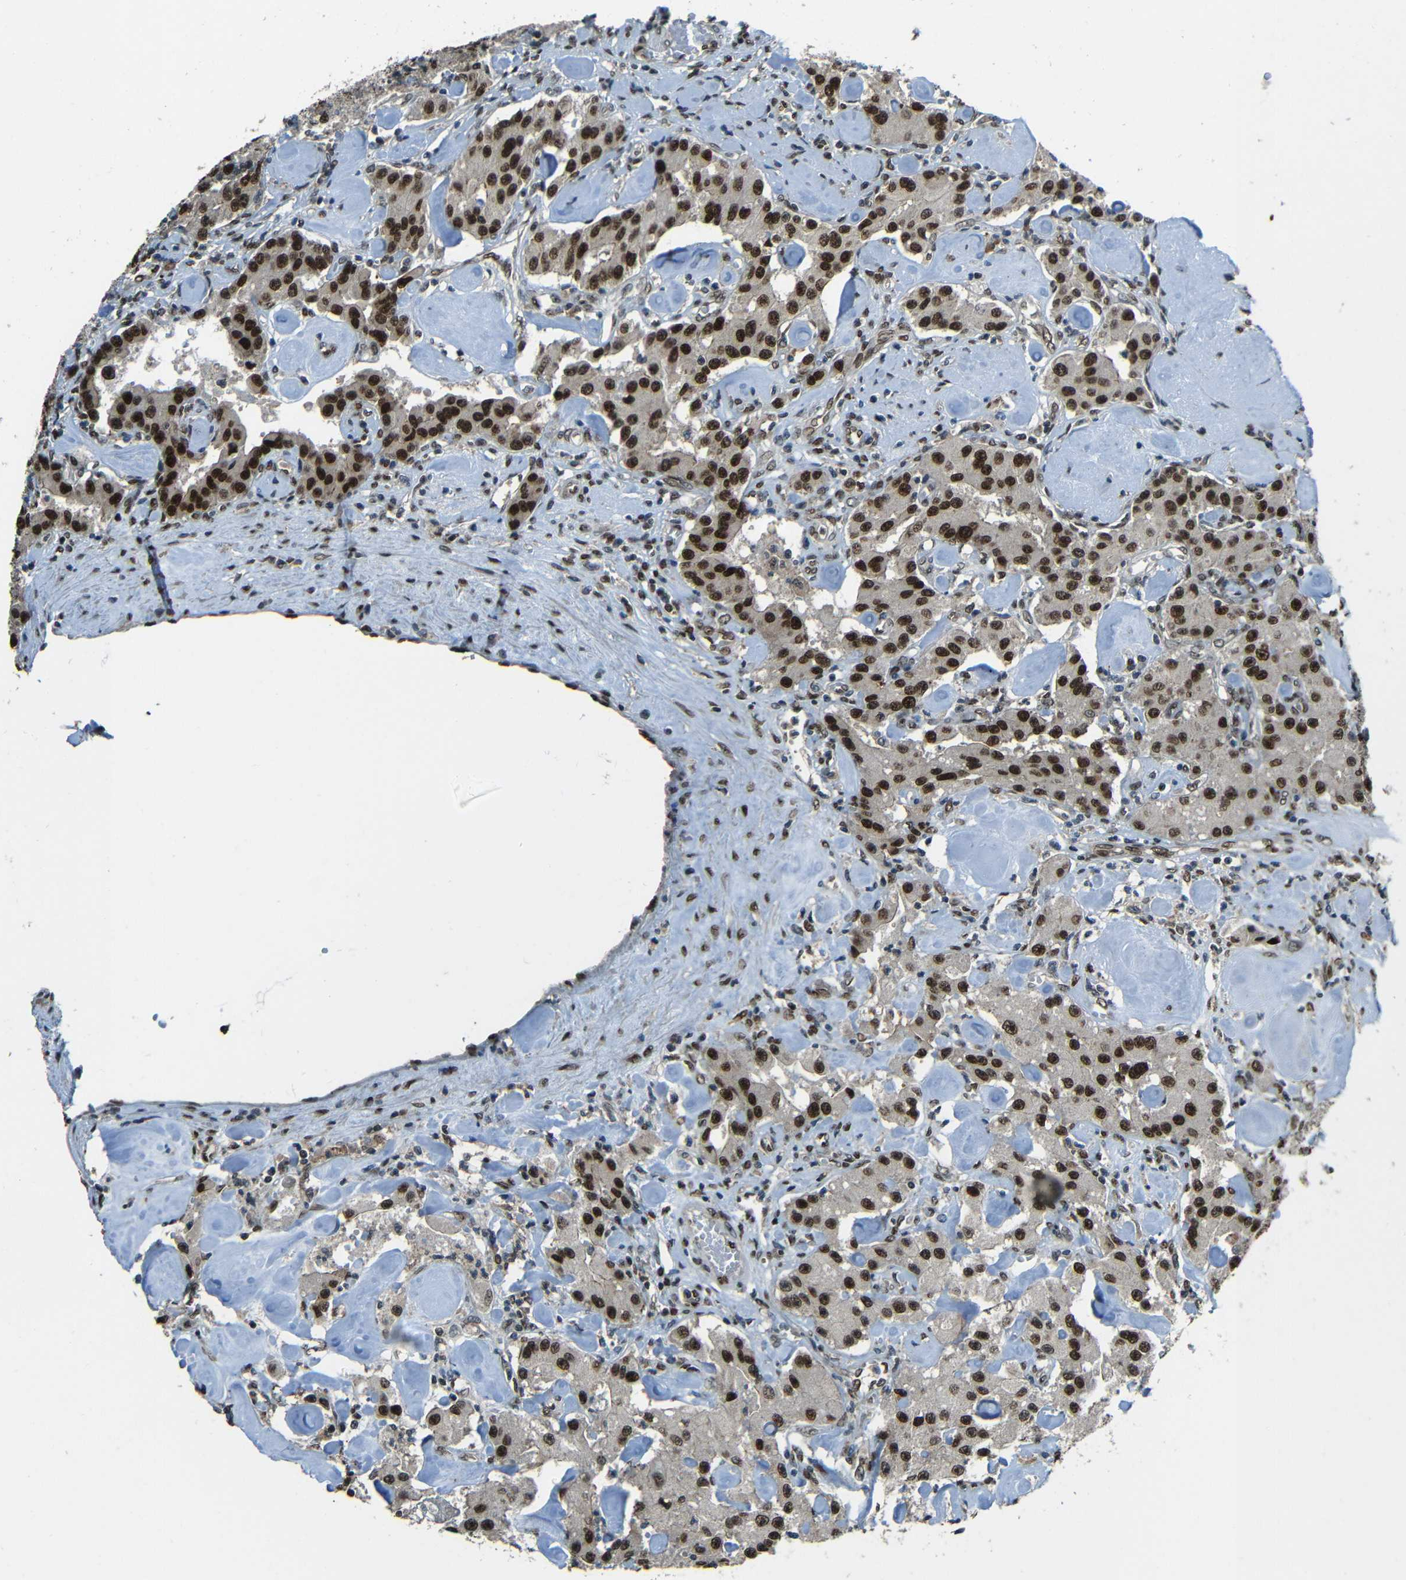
{"staining": {"intensity": "strong", "quantity": ">75%", "location": "nuclear"}, "tissue": "carcinoid", "cell_type": "Tumor cells", "image_type": "cancer", "snomed": [{"axis": "morphology", "description": "Carcinoid, malignant, NOS"}, {"axis": "topography", "description": "Pancreas"}], "caption": "Immunohistochemical staining of human malignant carcinoid reveals high levels of strong nuclear protein expression in approximately >75% of tumor cells. The staining is performed using DAB brown chromogen to label protein expression. The nuclei are counter-stained blue using hematoxylin.", "gene": "PSIP1", "patient": {"sex": "male", "age": 41}}